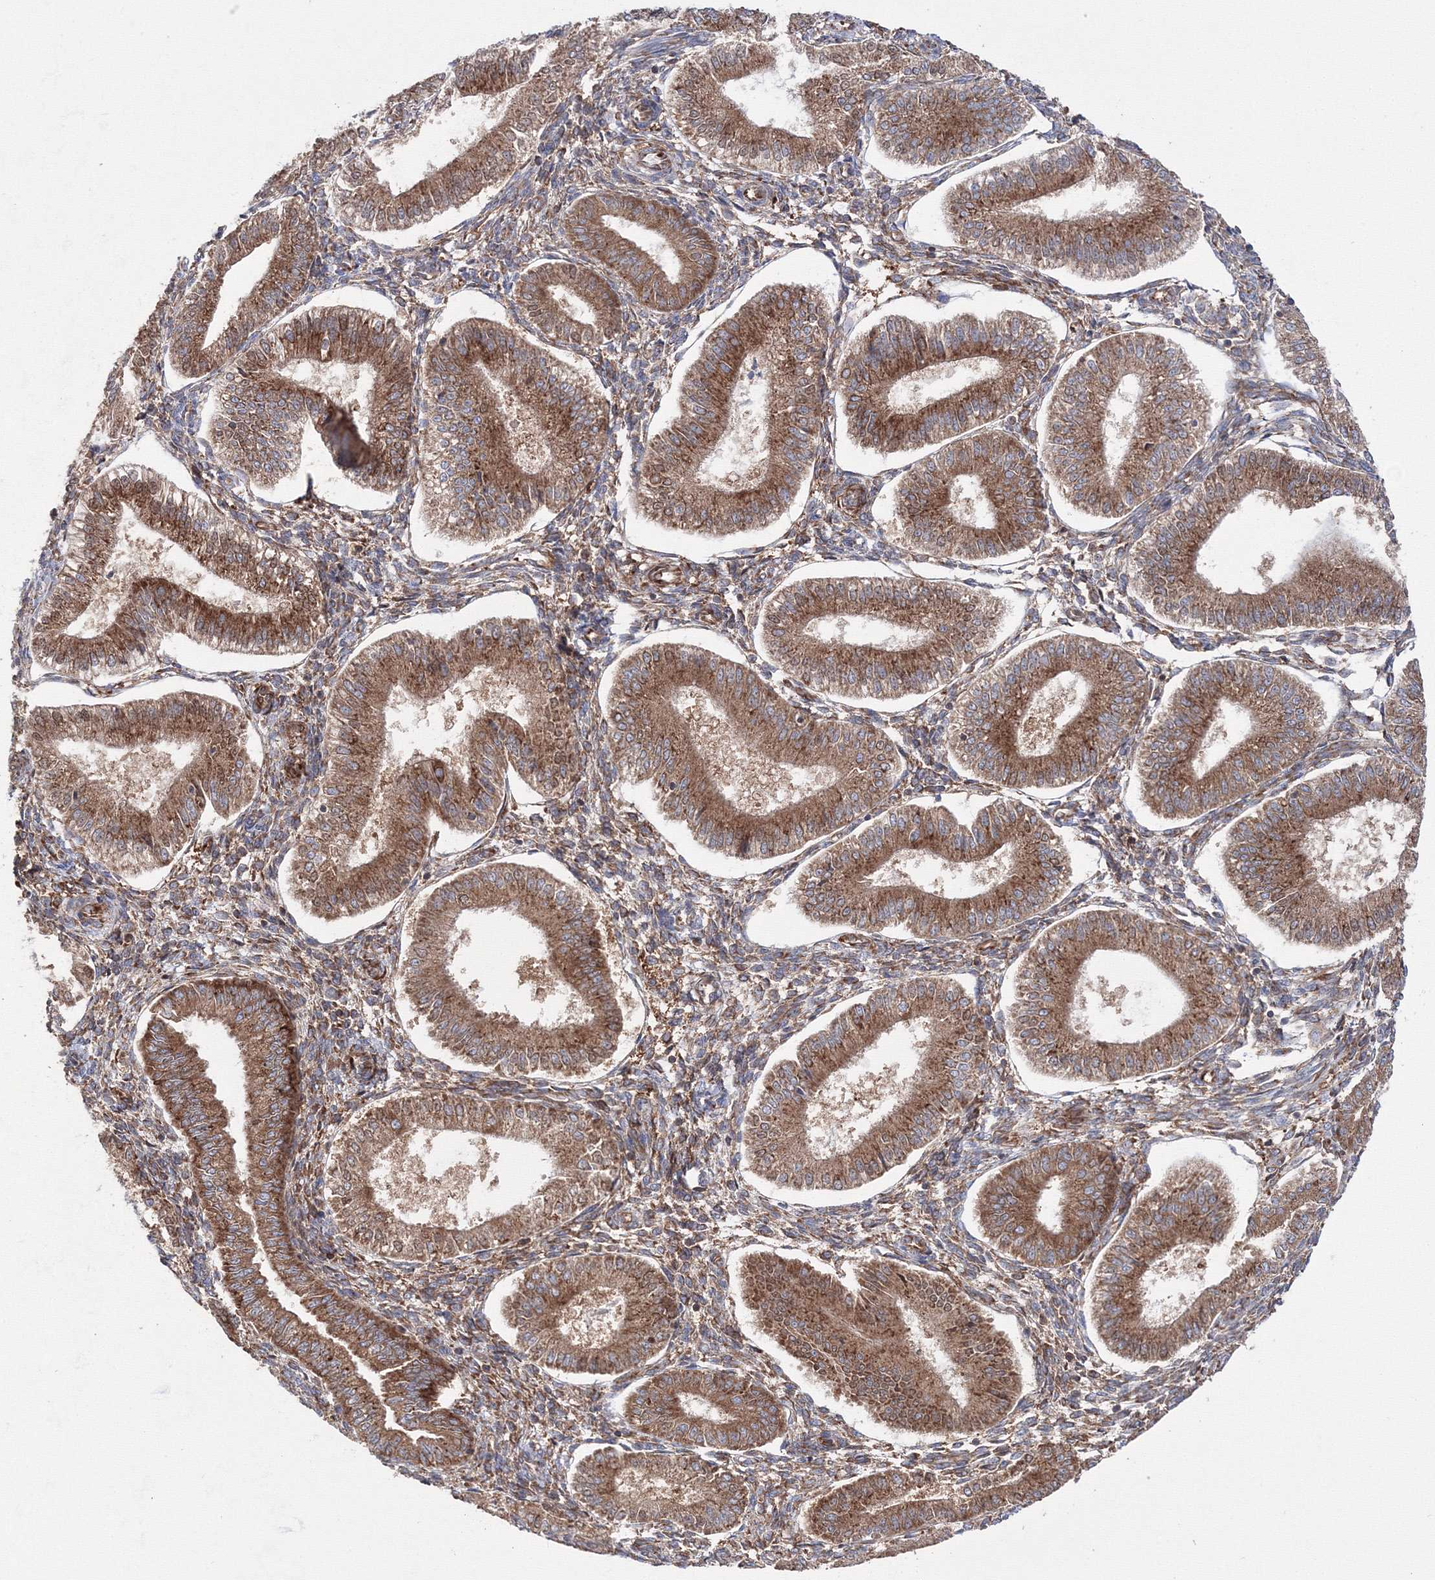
{"staining": {"intensity": "moderate", "quantity": ">75%", "location": "cytoplasmic/membranous"}, "tissue": "endometrium", "cell_type": "Cells in endometrial stroma", "image_type": "normal", "snomed": [{"axis": "morphology", "description": "Normal tissue, NOS"}, {"axis": "topography", "description": "Endometrium"}], "caption": "This is a micrograph of IHC staining of normal endometrium, which shows moderate positivity in the cytoplasmic/membranous of cells in endometrial stroma.", "gene": "HARS1", "patient": {"sex": "female", "age": 39}}